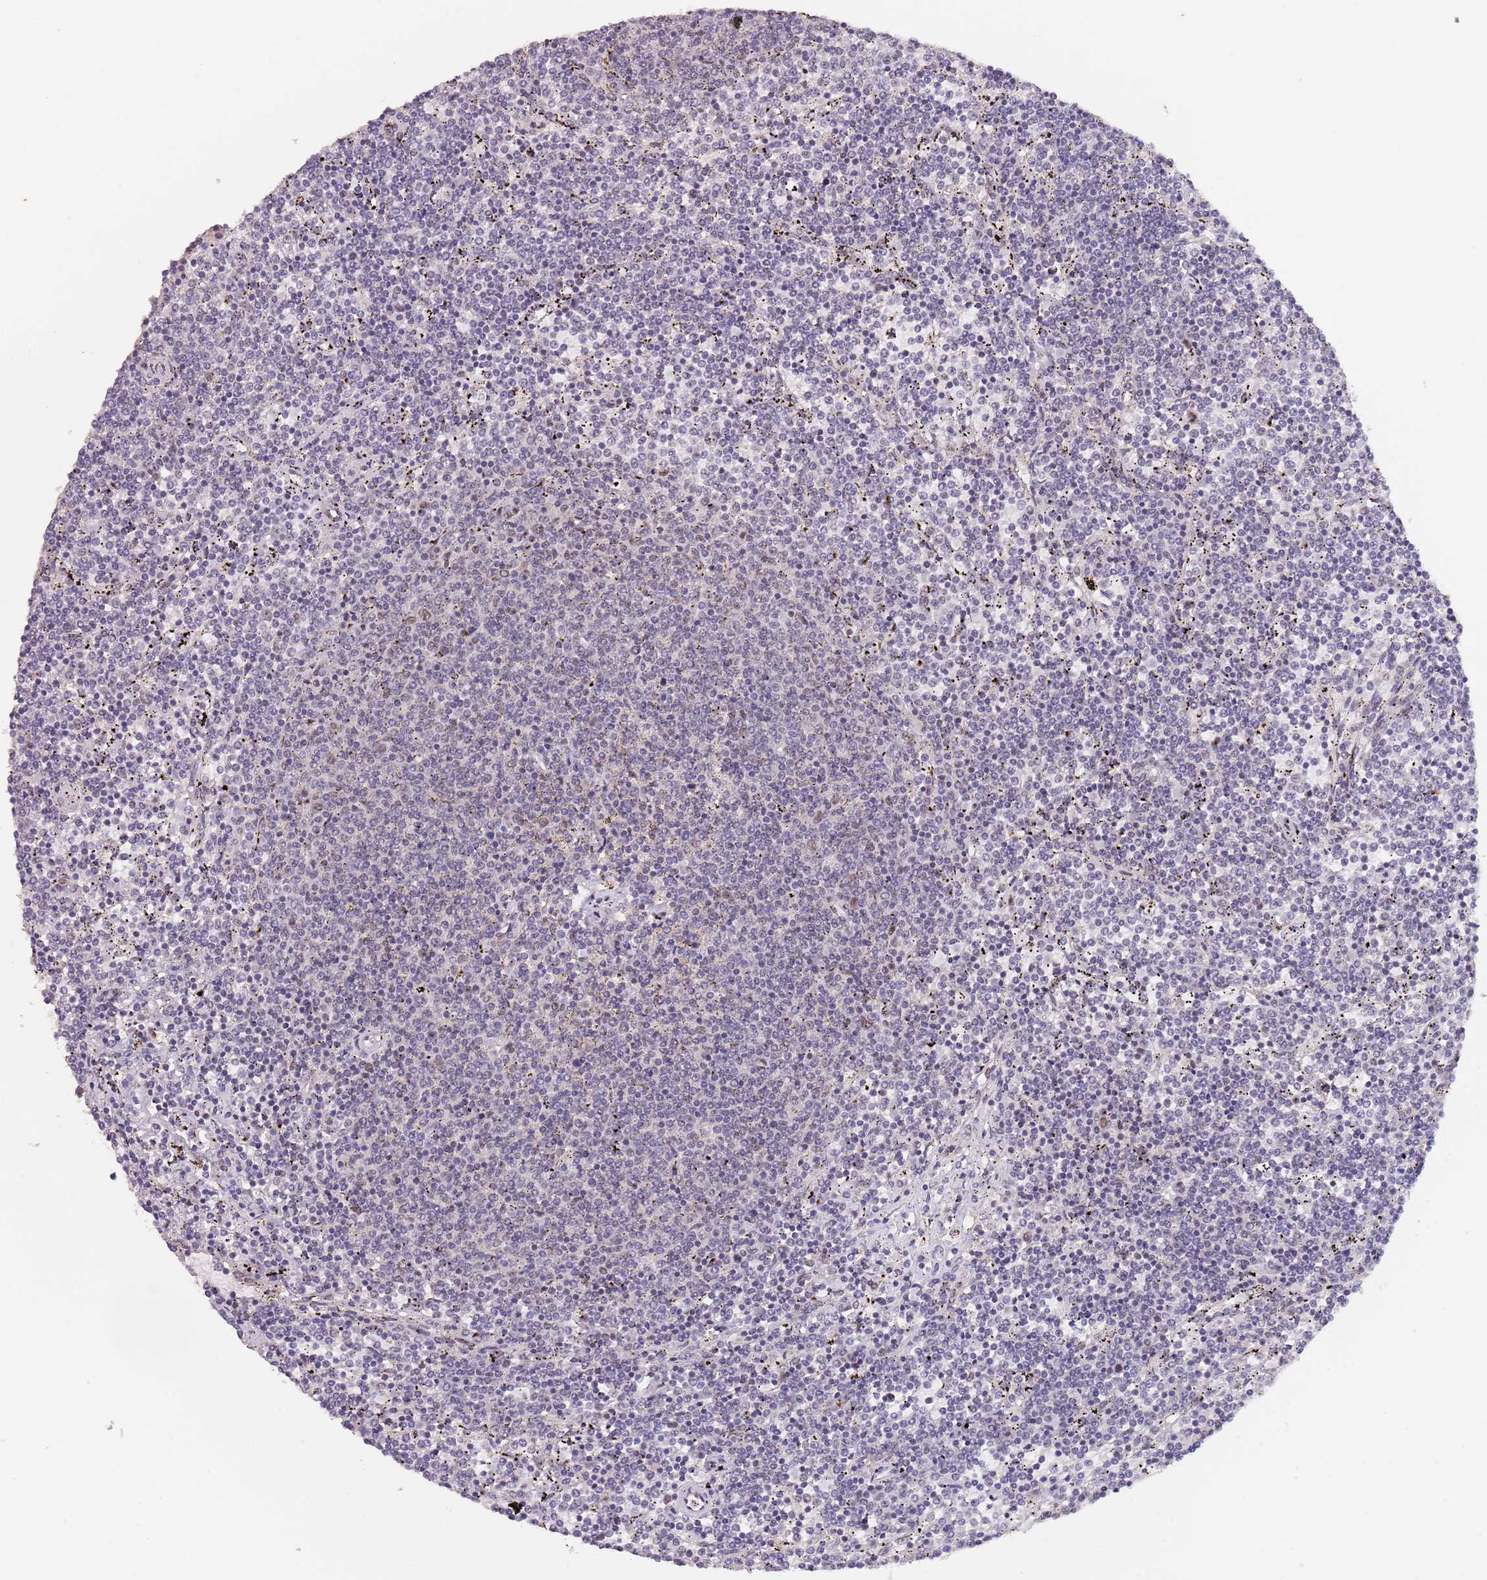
{"staining": {"intensity": "negative", "quantity": "none", "location": "none"}, "tissue": "lymphoma", "cell_type": "Tumor cells", "image_type": "cancer", "snomed": [{"axis": "morphology", "description": "Malignant lymphoma, non-Hodgkin's type, Low grade"}, {"axis": "topography", "description": "Spleen"}], "caption": "The photomicrograph demonstrates no staining of tumor cells in malignant lymphoma, non-Hodgkin's type (low-grade).", "gene": "CIZ1", "patient": {"sex": "female", "age": 50}}